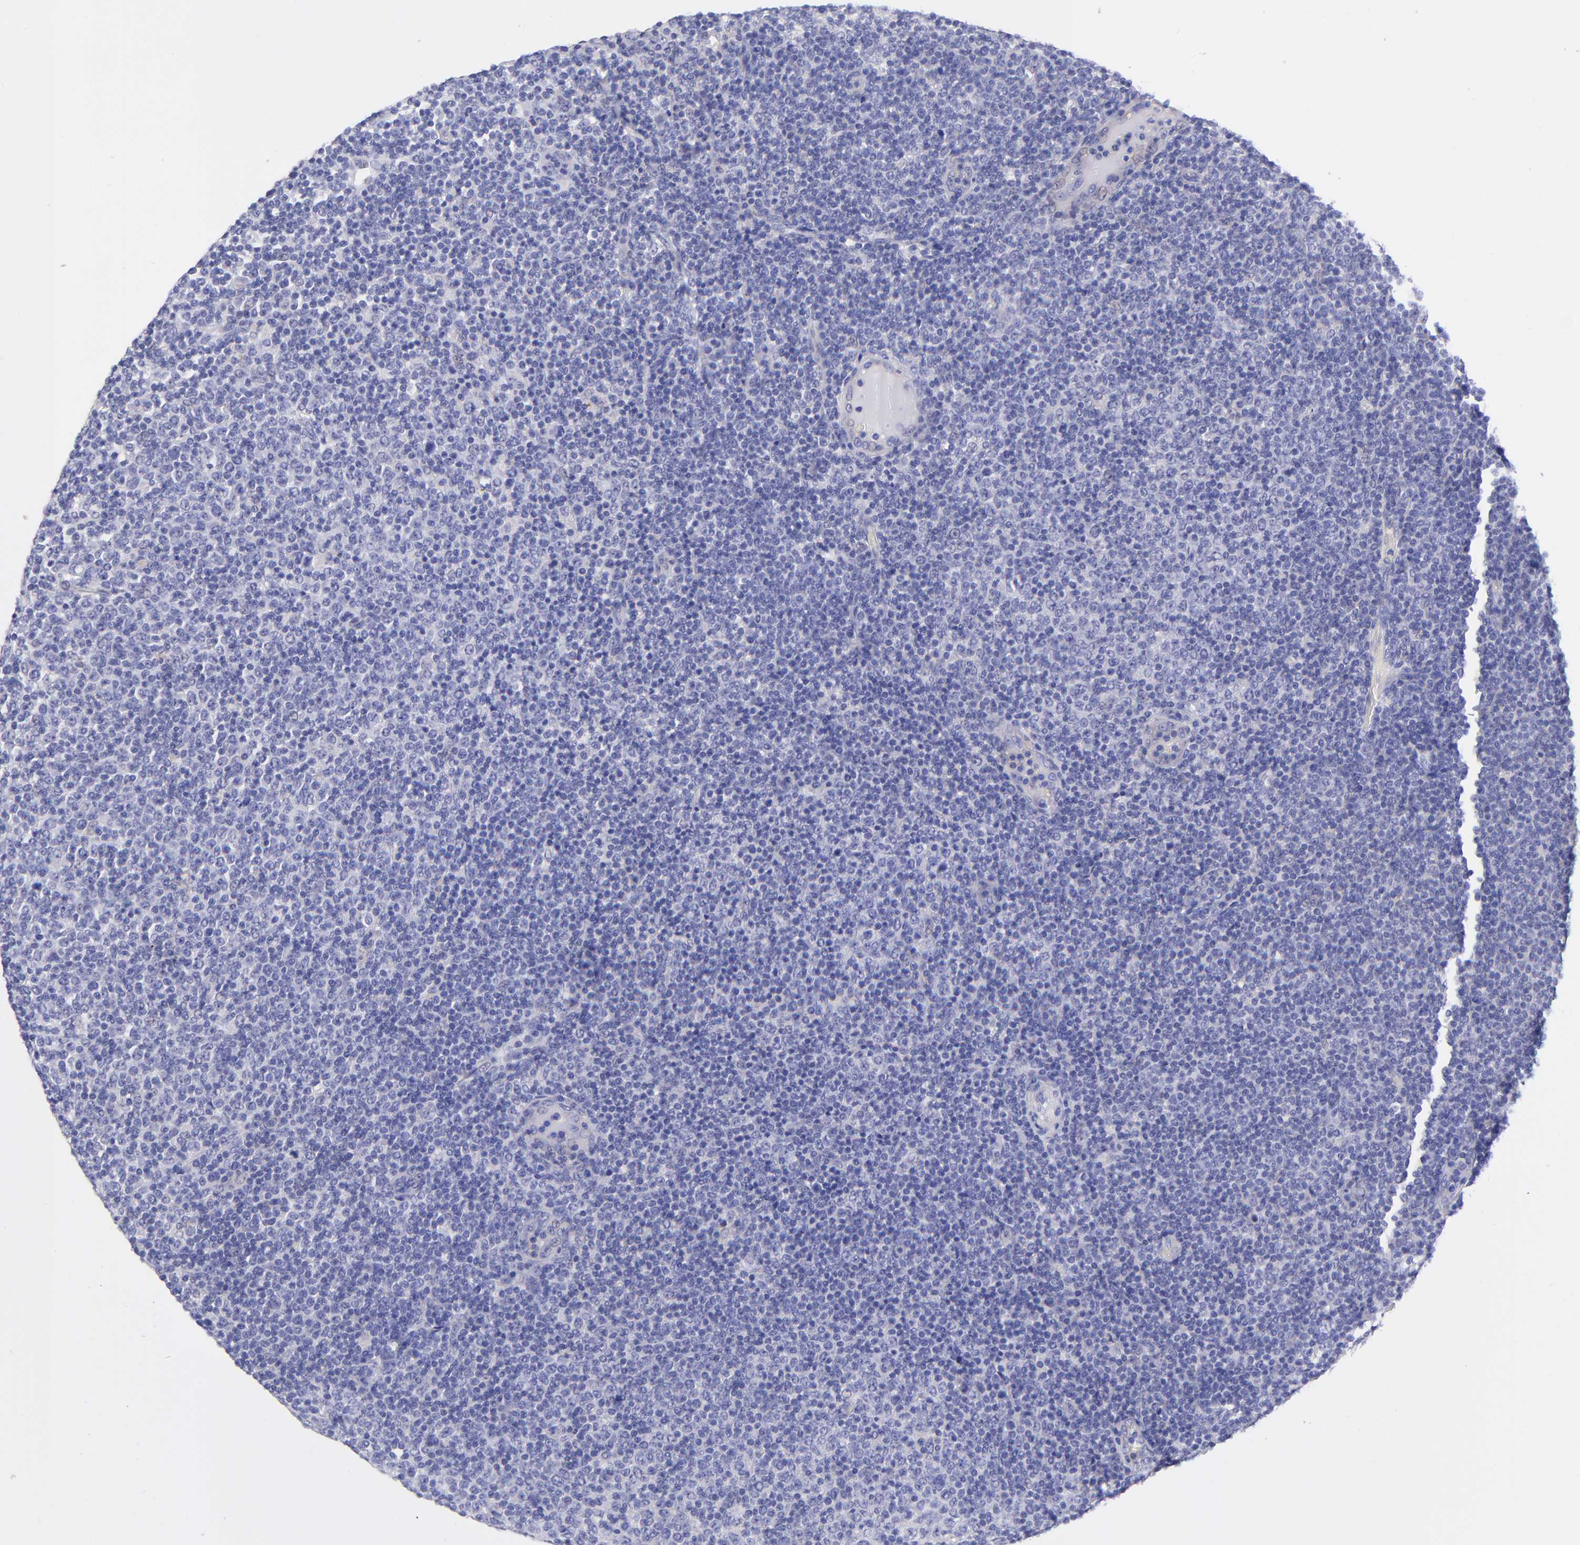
{"staining": {"intensity": "negative", "quantity": "none", "location": "none"}, "tissue": "lymphoma", "cell_type": "Tumor cells", "image_type": "cancer", "snomed": [{"axis": "morphology", "description": "Malignant lymphoma, non-Hodgkin's type, Low grade"}, {"axis": "topography", "description": "Lymph node"}], "caption": "High power microscopy image of an IHC photomicrograph of lymphoma, revealing no significant expression in tumor cells. (DAB immunohistochemistry (IHC), high magnification).", "gene": "RAB3B", "patient": {"sex": "male", "age": 70}}